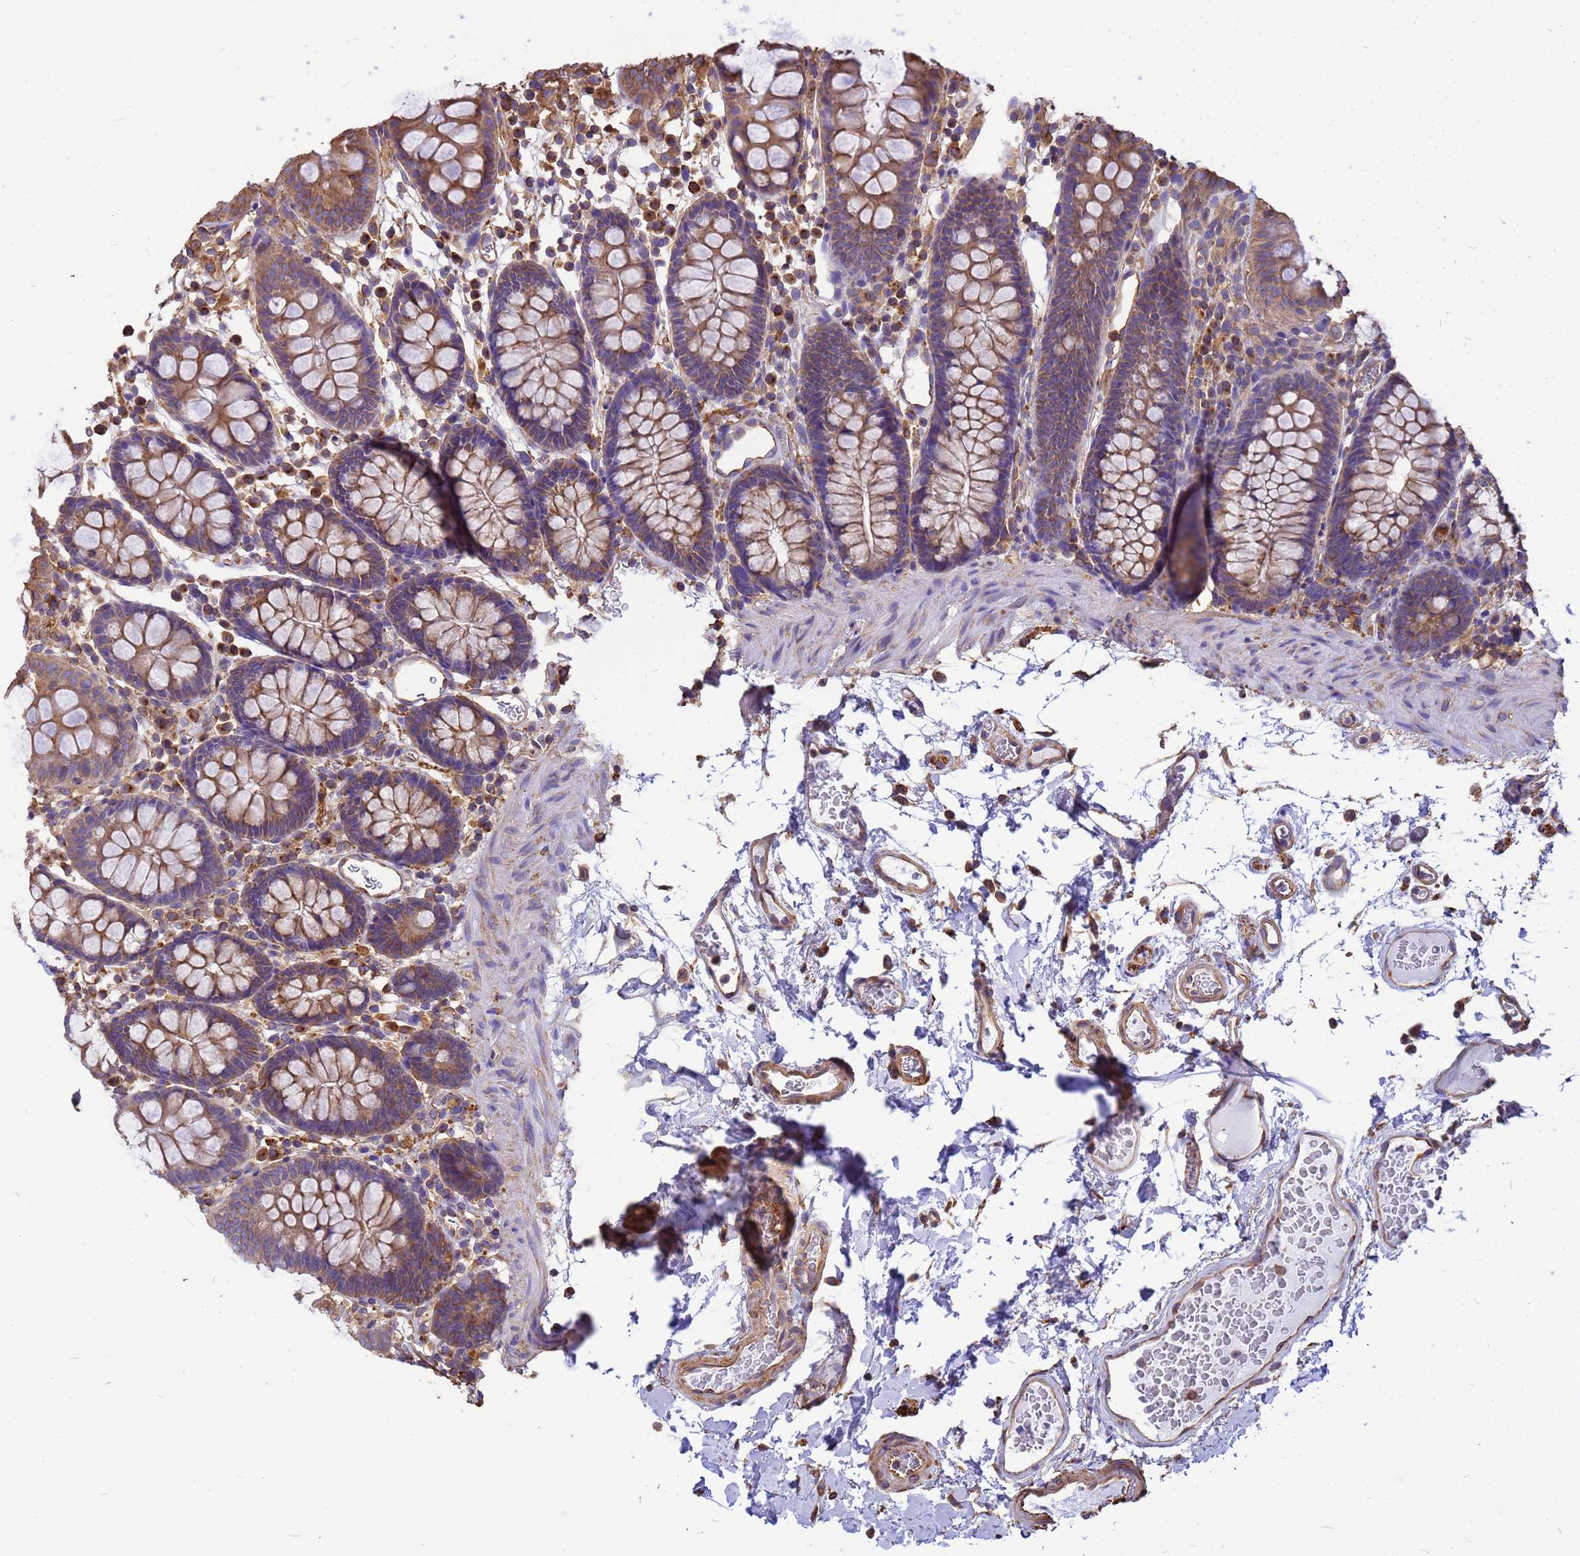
{"staining": {"intensity": "moderate", "quantity": ">75%", "location": "cytoplasmic/membranous"}, "tissue": "colon", "cell_type": "Endothelial cells", "image_type": "normal", "snomed": [{"axis": "morphology", "description": "Normal tissue, NOS"}, {"axis": "topography", "description": "Colon"}], "caption": "Colon was stained to show a protein in brown. There is medium levels of moderate cytoplasmic/membranous positivity in approximately >75% of endothelial cells. The protein of interest is stained brown, and the nuclei are stained in blue (DAB IHC with brightfield microscopy, high magnification).", "gene": "ENSG00000198211", "patient": {"sex": "male", "age": 75}}